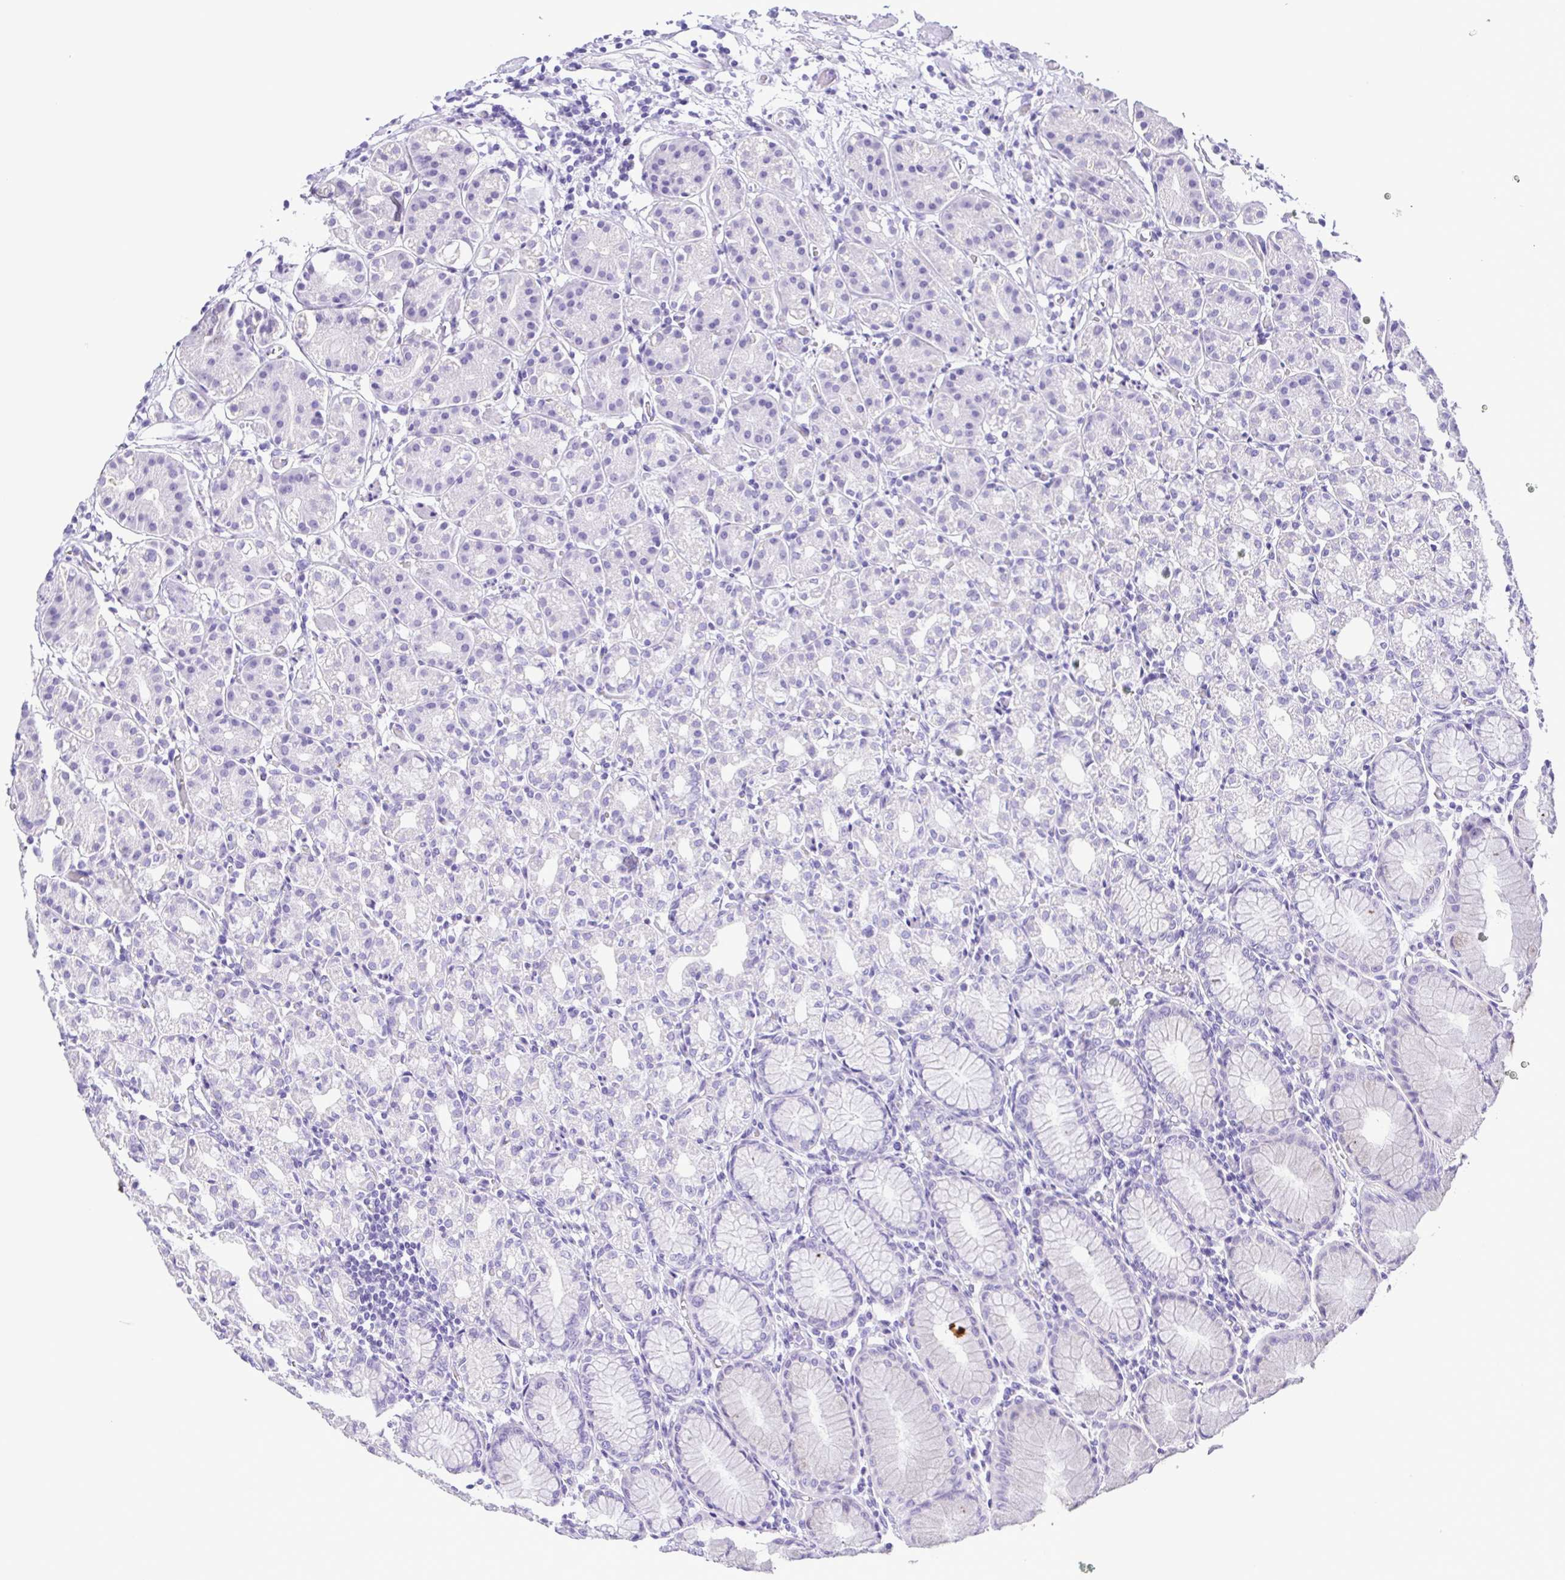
{"staining": {"intensity": "negative", "quantity": "none", "location": "none"}, "tissue": "stomach", "cell_type": "Glandular cells", "image_type": "normal", "snomed": [{"axis": "morphology", "description": "Normal tissue, NOS"}, {"axis": "topography", "description": "Stomach"}], "caption": "A histopathology image of human stomach is negative for staining in glandular cells.", "gene": "CASP14", "patient": {"sex": "female", "age": 57}}